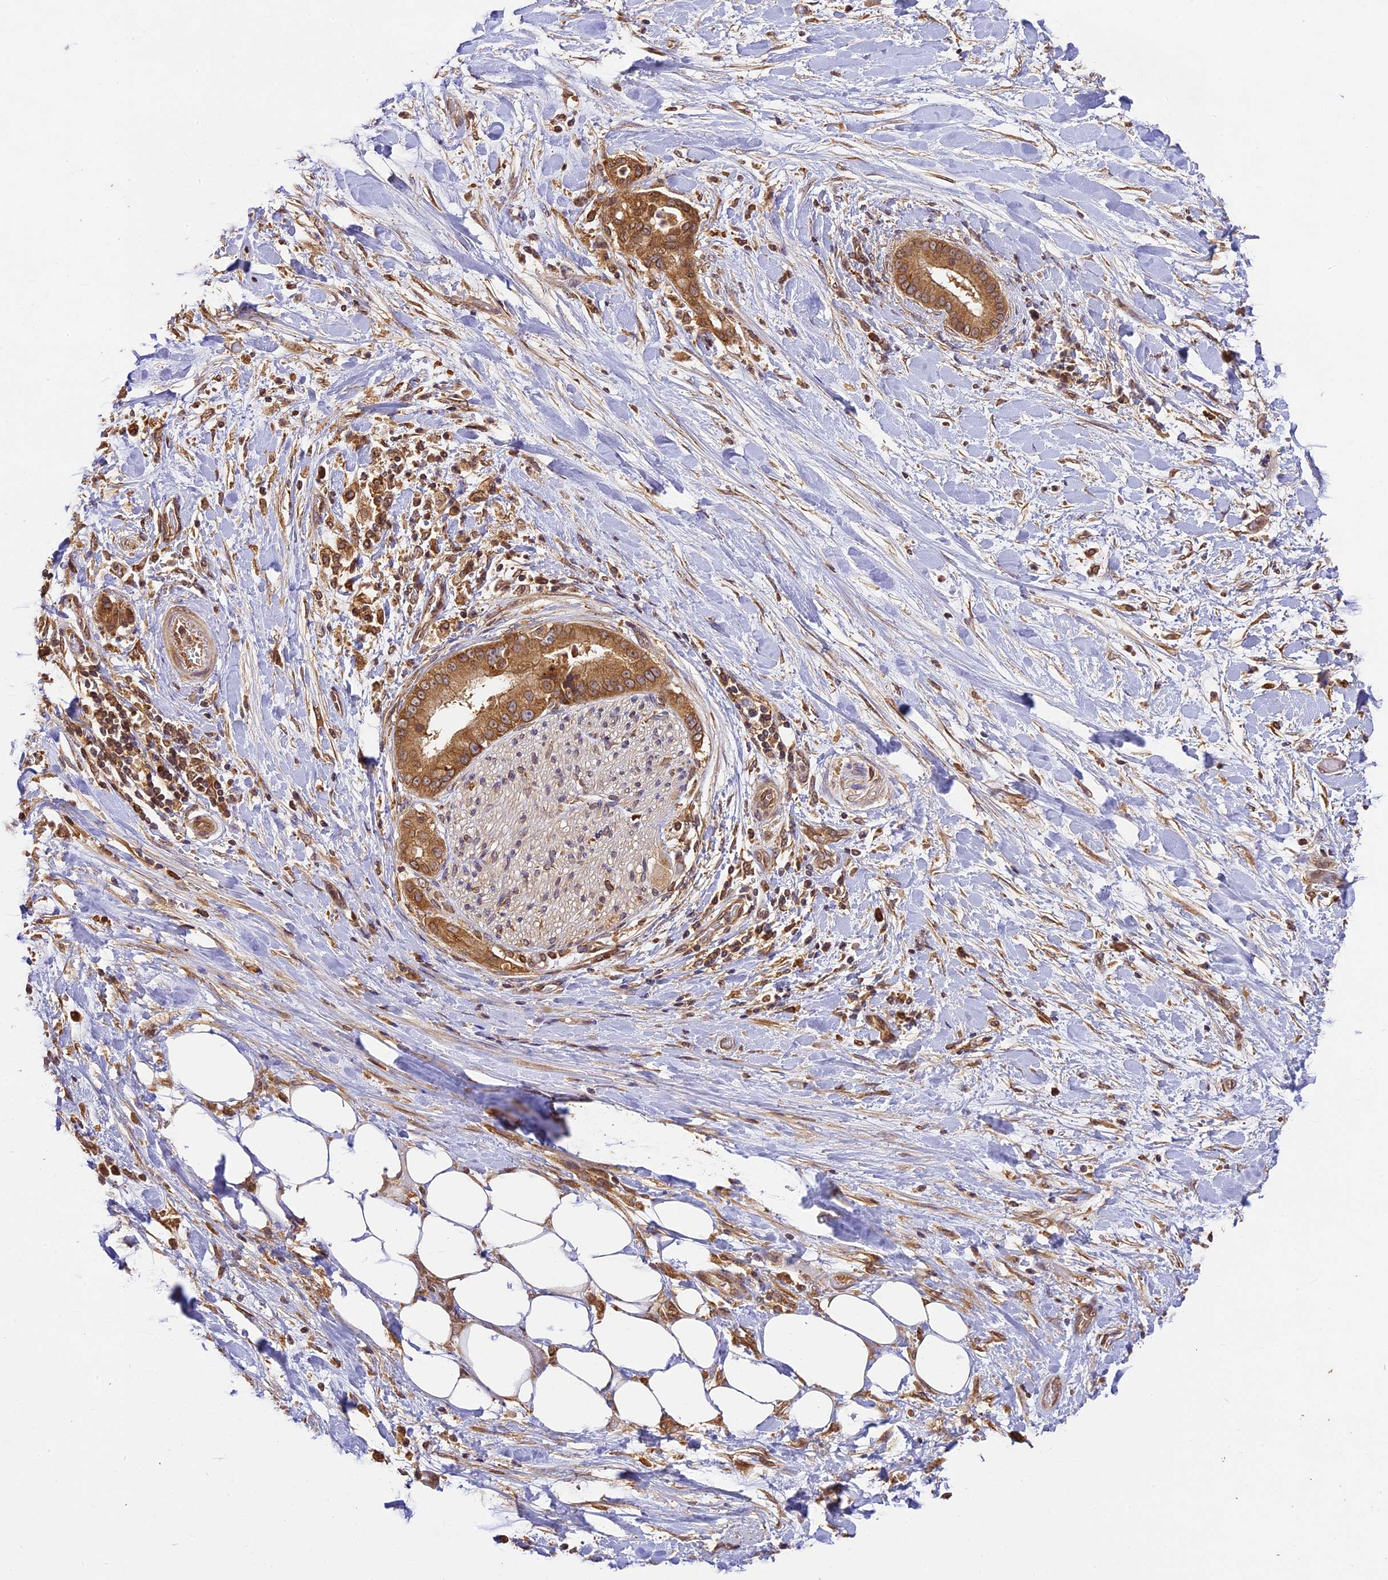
{"staining": {"intensity": "moderate", "quantity": ">75%", "location": "cytoplasmic/membranous"}, "tissue": "liver cancer", "cell_type": "Tumor cells", "image_type": "cancer", "snomed": [{"axis": "morphology", "description": "Cholangiocarcinoma"}, {"axis": "topography", "description": "Liver"}], "caption": "Approximately >75% of tumor cells in liver cancer exhibit moderate cytoplasmic/membranous protein expression as visualized by brown immunohistochemical staining.", "gene": "BRAP", "patient": {"sex": "female", "age": 54}}